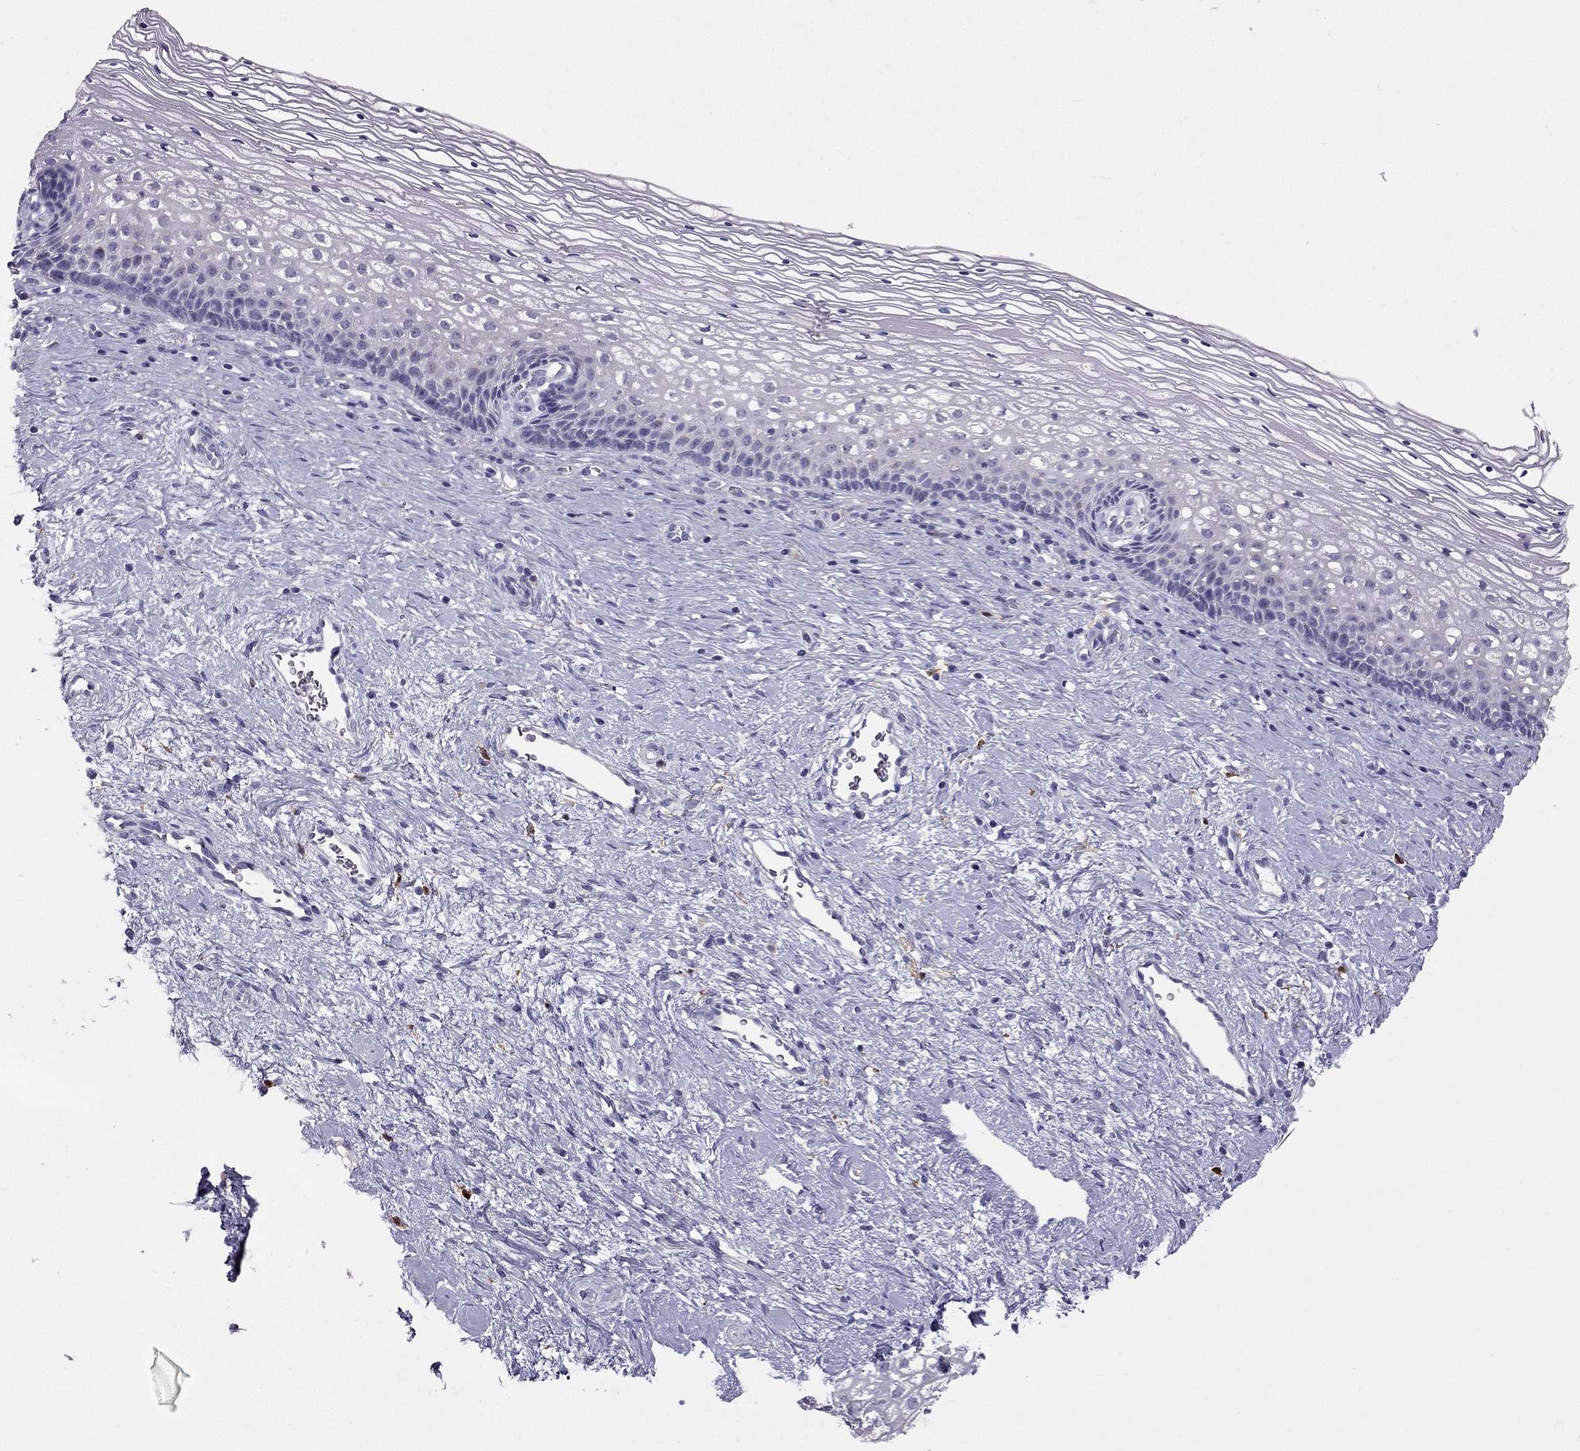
{"staining": {"intensity": "negative", "quantity": "none", "location": "none"}, "tissue": "cervix", "cell_type": "Glandular cells", "image_type": "normal", "snomed": [{"axis": "morphology", "description": "Normal tissue, NOS"}, {"axis": "topography", "description": "Cervix"}], "caption": "This is a photomicrograph of IHC staining of benign cervix, which shows no staining in glandular cells.", "gene": "LMTK3", "patient": {"sex": "female", "age": 34}}